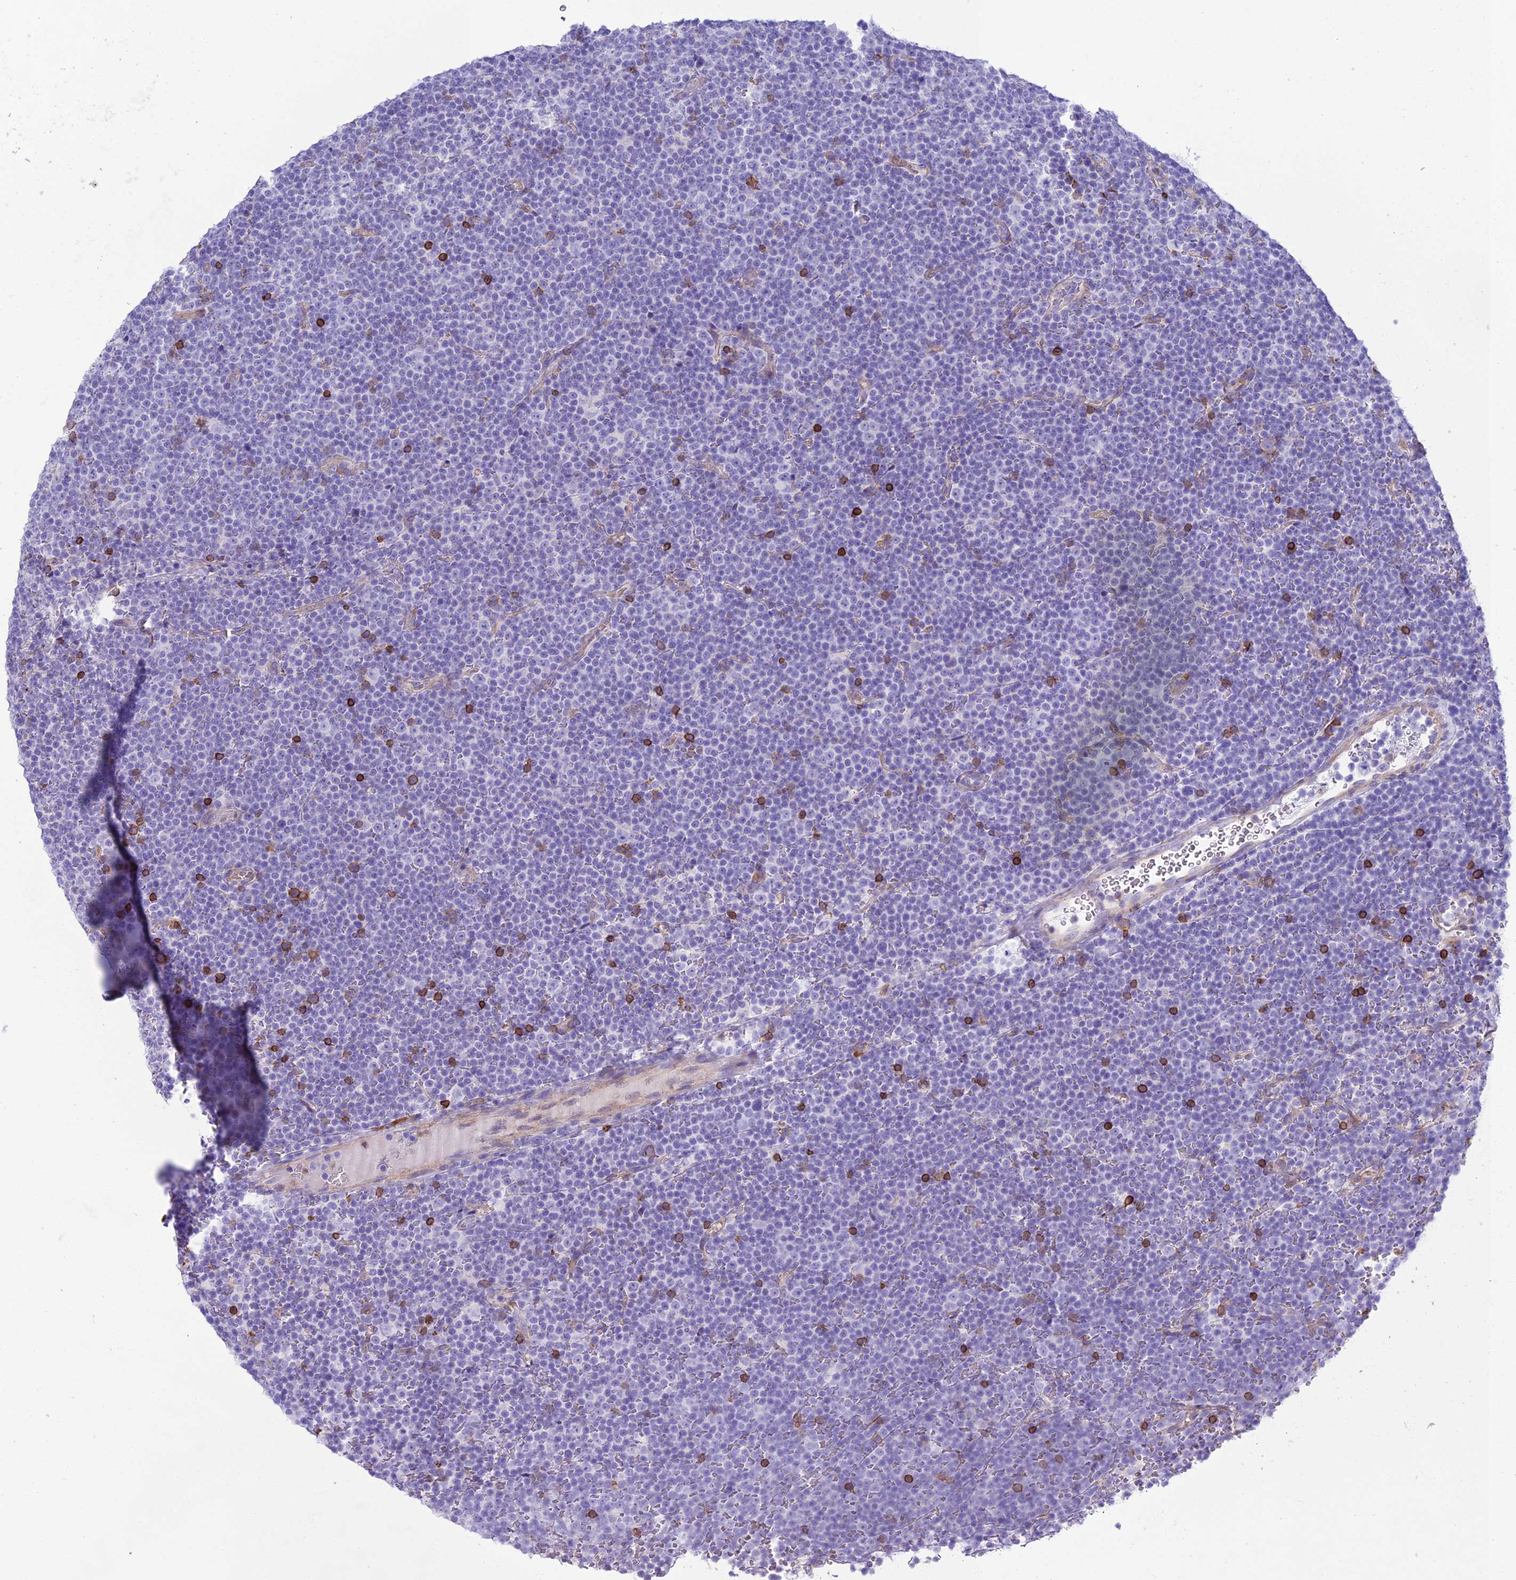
{"staining": {"intensity": "negative", "quantity": "none", "location": "none"}, "tissue": "lymphoma", "cell_type": "Tumor cells", "image_type": "cancer", "snomed": [{"axis": "morphology", "description": "Malignant lymphoma, non-Hodgkin's type, Low grade"}, {"axis": "topography", "description": "Lymph node"}], "caption": "Immunohistochemistry image of neoplastic tissue: human lymphoma stained with DAB shows no significant protein expression in tumor cells. (Brightfield microscopy of DAB (3,3'-diaminobenzidine) IHC at high magnification).", "gene": "OR1Q1", "patient": {"sex": "female", "age": 67}}